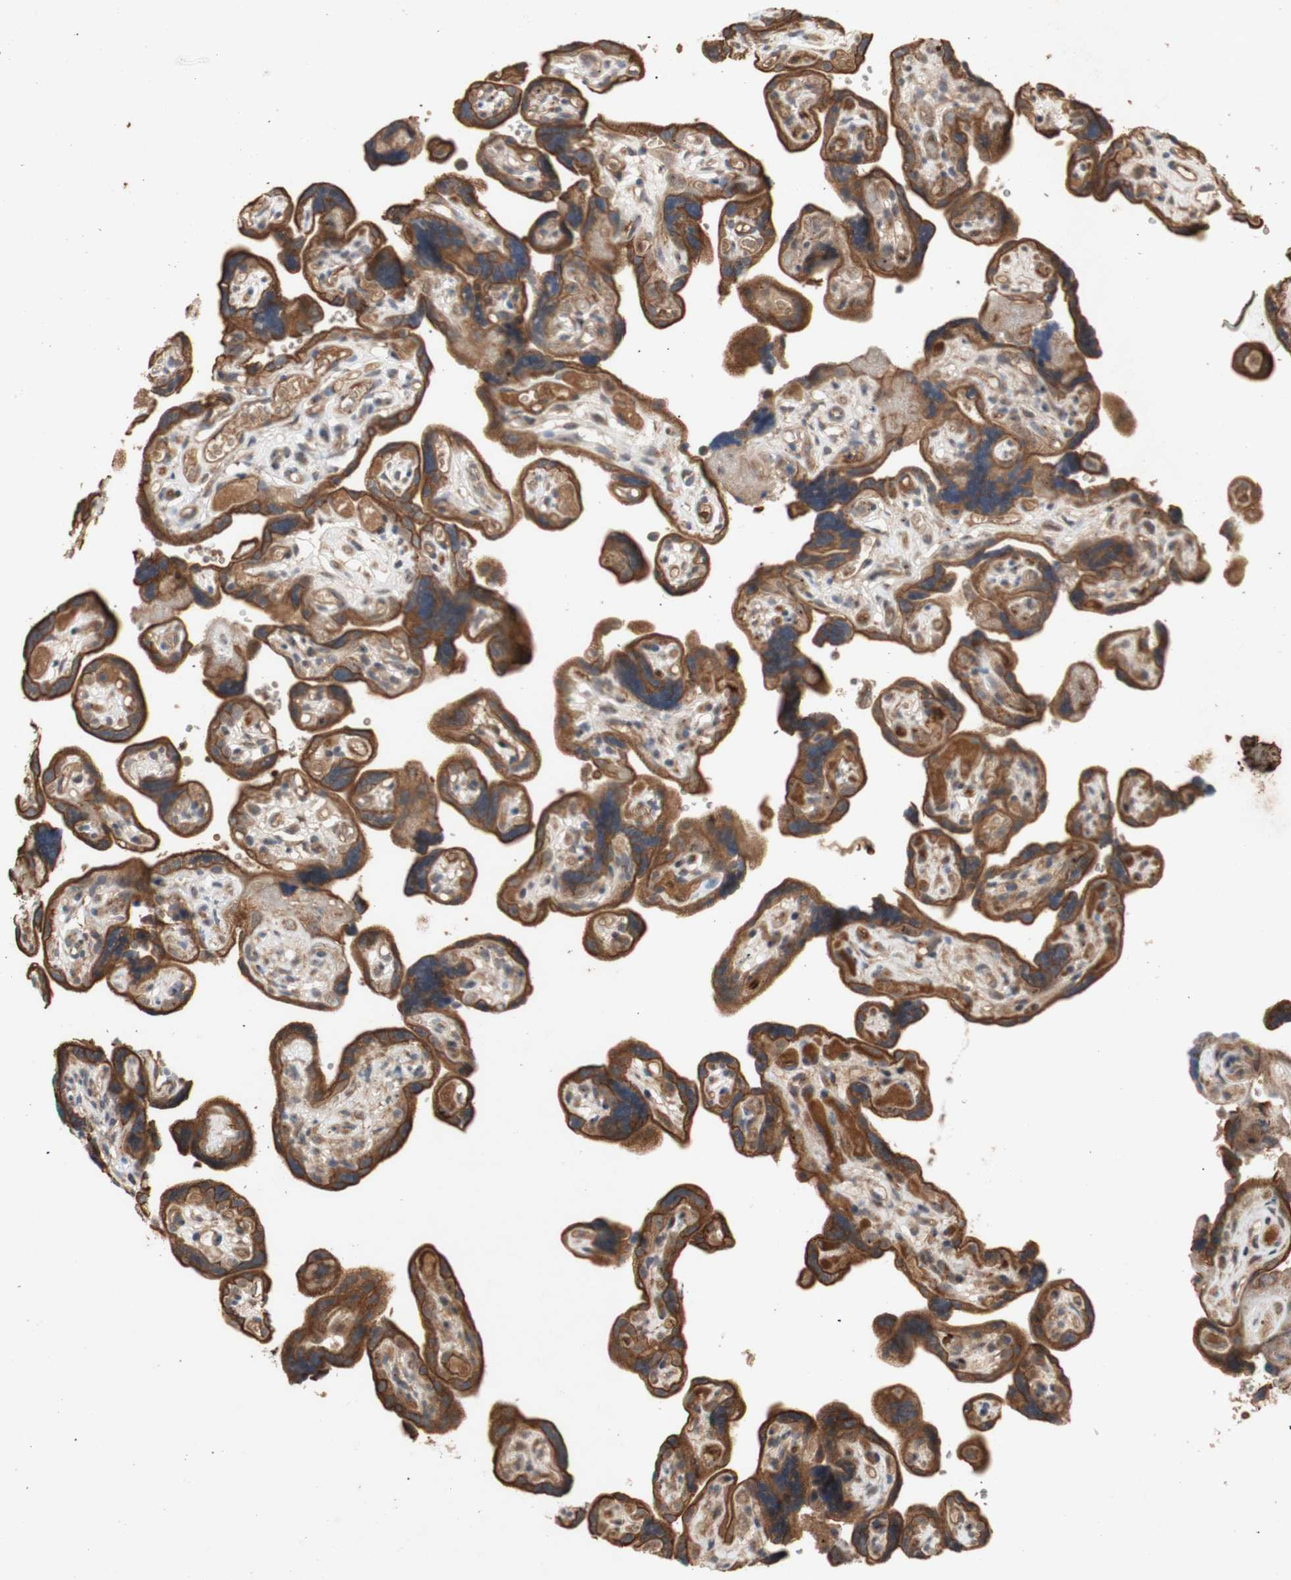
{"staining": {"intensity": "weak", "quantity": ">75%", "location": "cytoplasmic/membranous"}, "tissue": "placenta", "cell_type": "Decidual cells", "image_type": "normal", "snomed": [{"axis": "morphology", "description": "Normal tissue, NOS"}, {"axis": "topography", "description": "Placenta"}], "caption": "The immunohistochemical stain shows weak cytoplasmic/membranous positivity in decidual cells of unremarkable placenta.", "gene": "PKN1", "patient": {"sex": "female", "age": 30}}